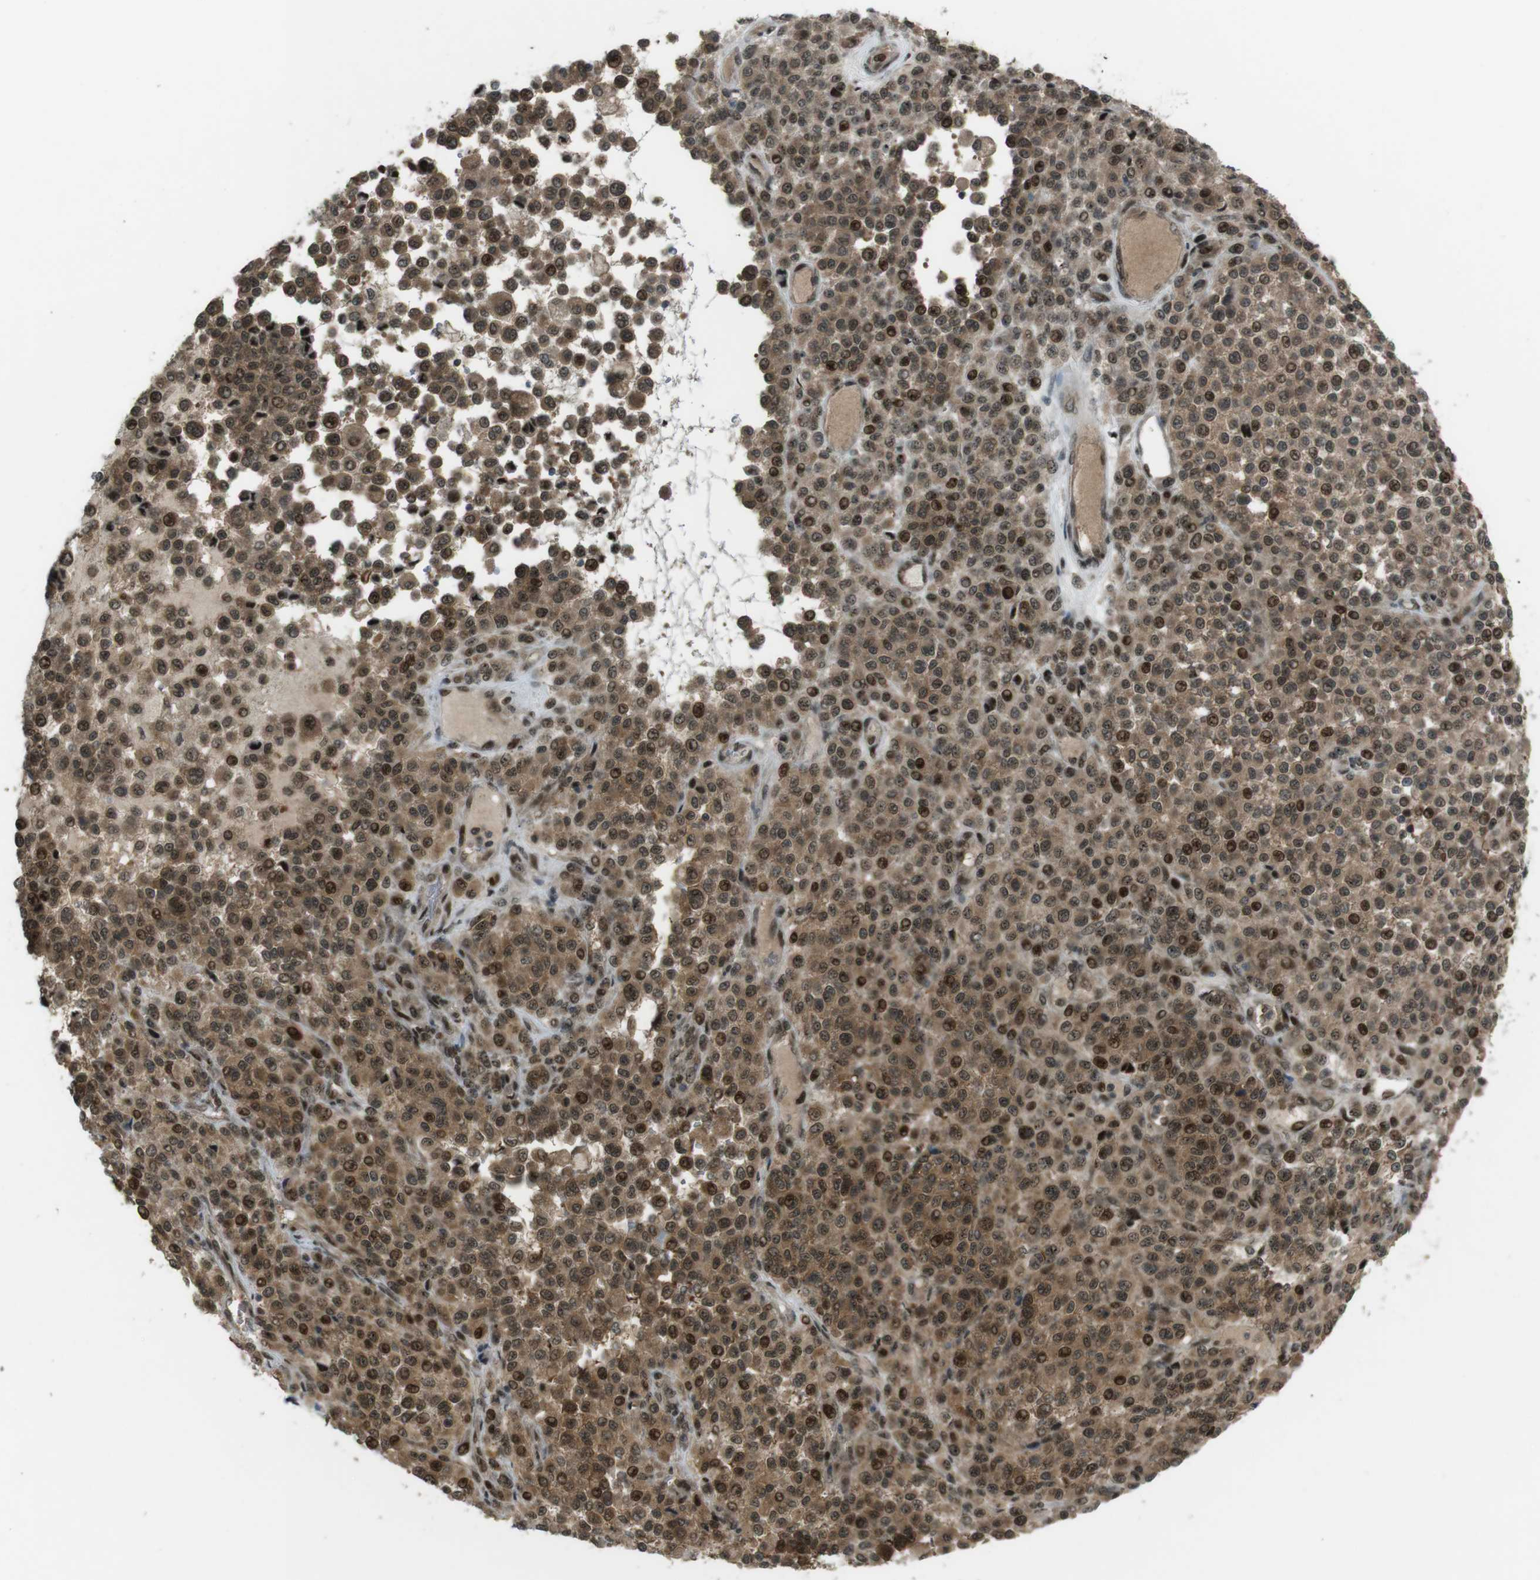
{"staining": {"intensity": "moderate", "quantity": ">75%", "location": "cytoplasmic/membranous,nuclear"}, "tissue": "melanoma", "cell_type": "Tumor cells", "image_type": "cancer", "snomed": [{"axis": "morphology", "description": "Malignant melanoma, Metastatic site"}, {"axis": "topography", "description": "Pancreas"}], "caption": "Brown immunohistochemical staining in human malignant melanoma (metastatic site) displays moderate cytoplasmic/membranous and nuclear positivity in approximately >75% of tumor cells. Nuclei are stained in blue.", "gene": "SLITRK5", "patient": {"sex": "female", "age": 30}}